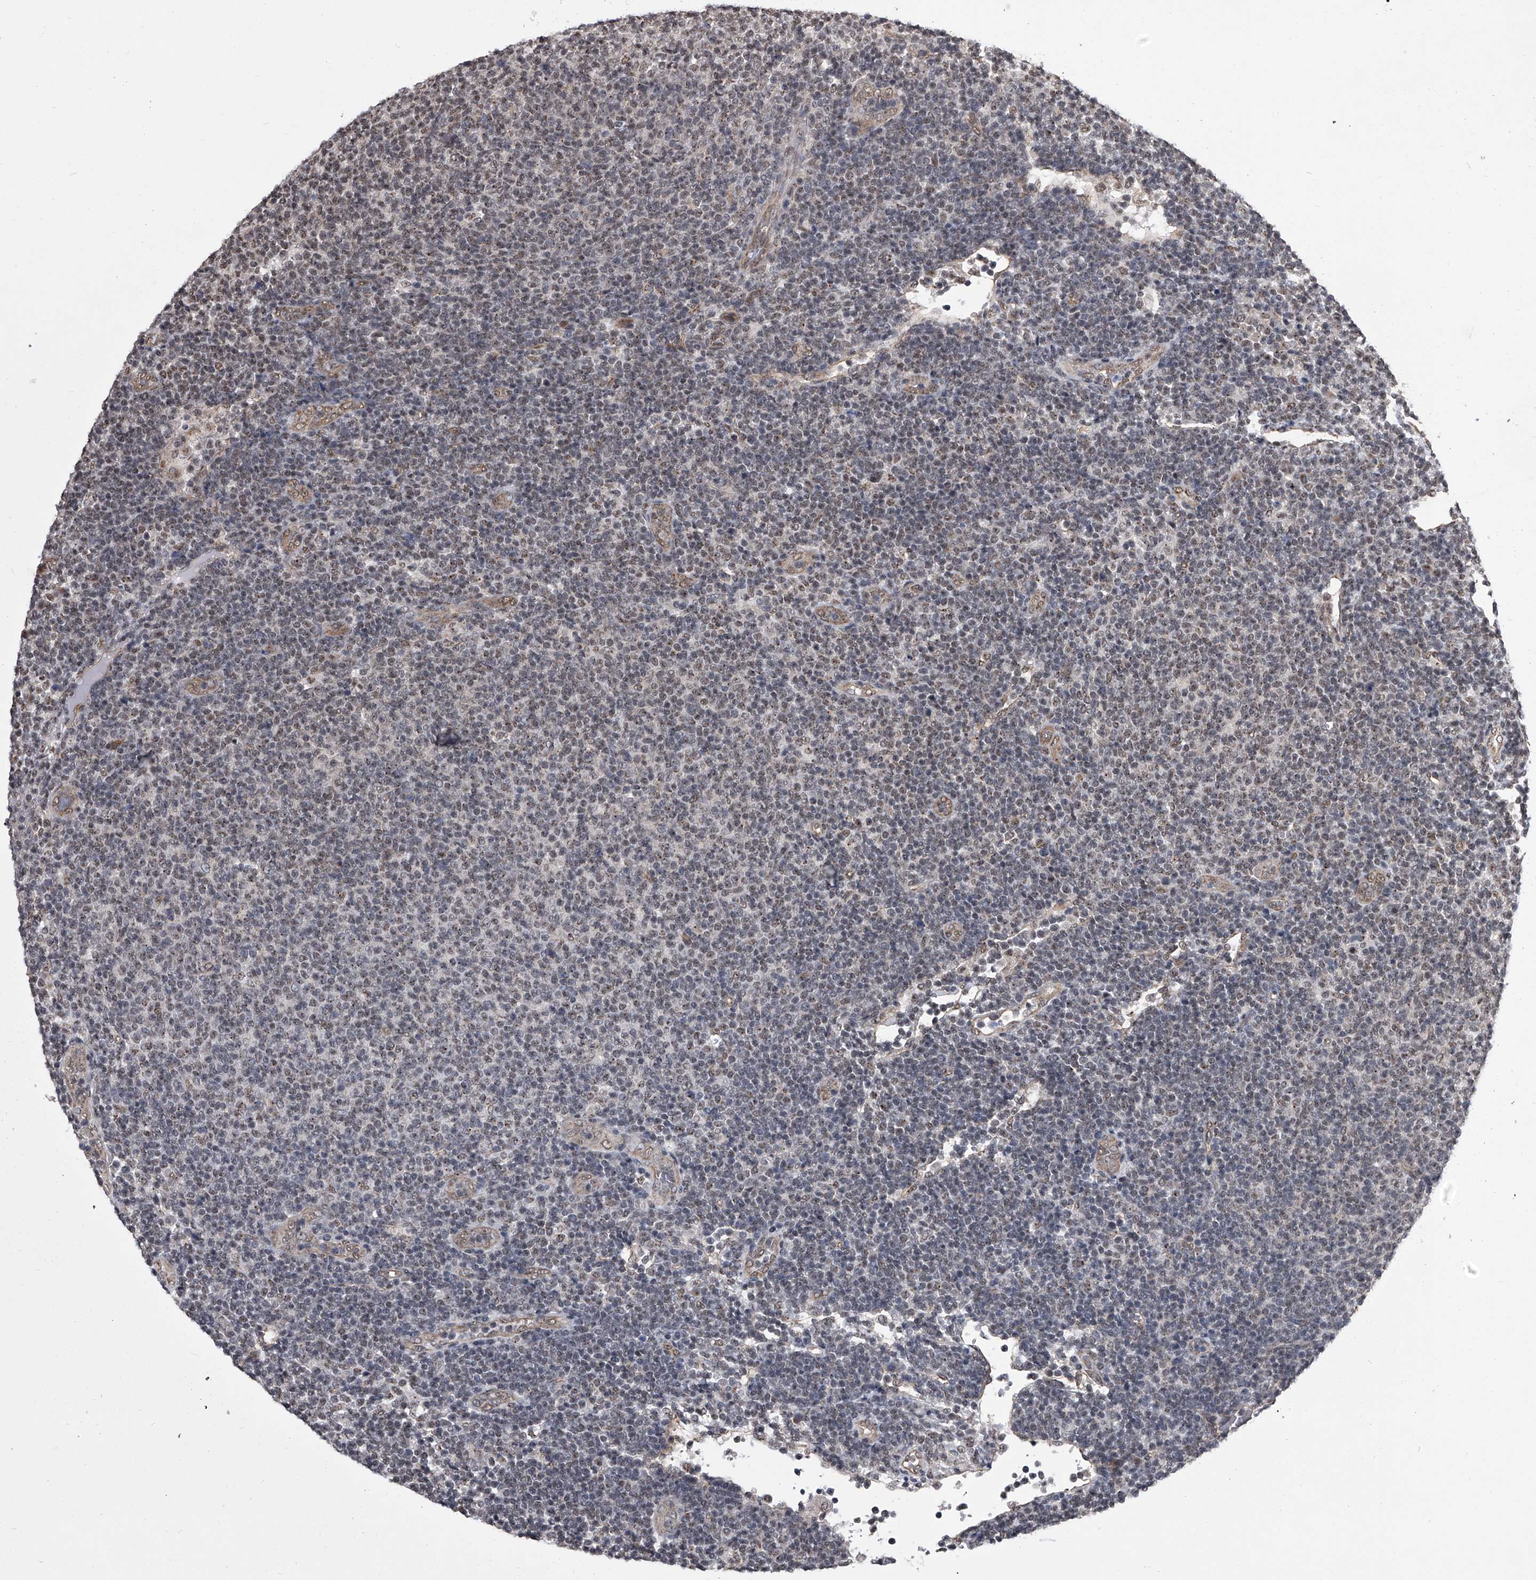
{"staining": {"intensity": "weak", "quantity": "<25%", "location": "nuclear"}, "tissue": "lymphoma", "cell_type": "Tumor cells", "image_type": "cancer", "snomed": [{"axis": "morphology", "description": "Malignant lymphoma, non-Hodgkin's type, Low grade"}, {"axis": "topography", "description": "Lymph node"}], "caption": "Immunohistochemistry photomicrograph of neoplastic tissue: human malignant lymphoma, non-Hodgkin's type (low-grade) stained with DAB (3,3'-diaminobenzidine) shows no significant protein positivity in tumor cells.", "gene": "ZNF76", "patient": {"sex": "male", "age": 66}}